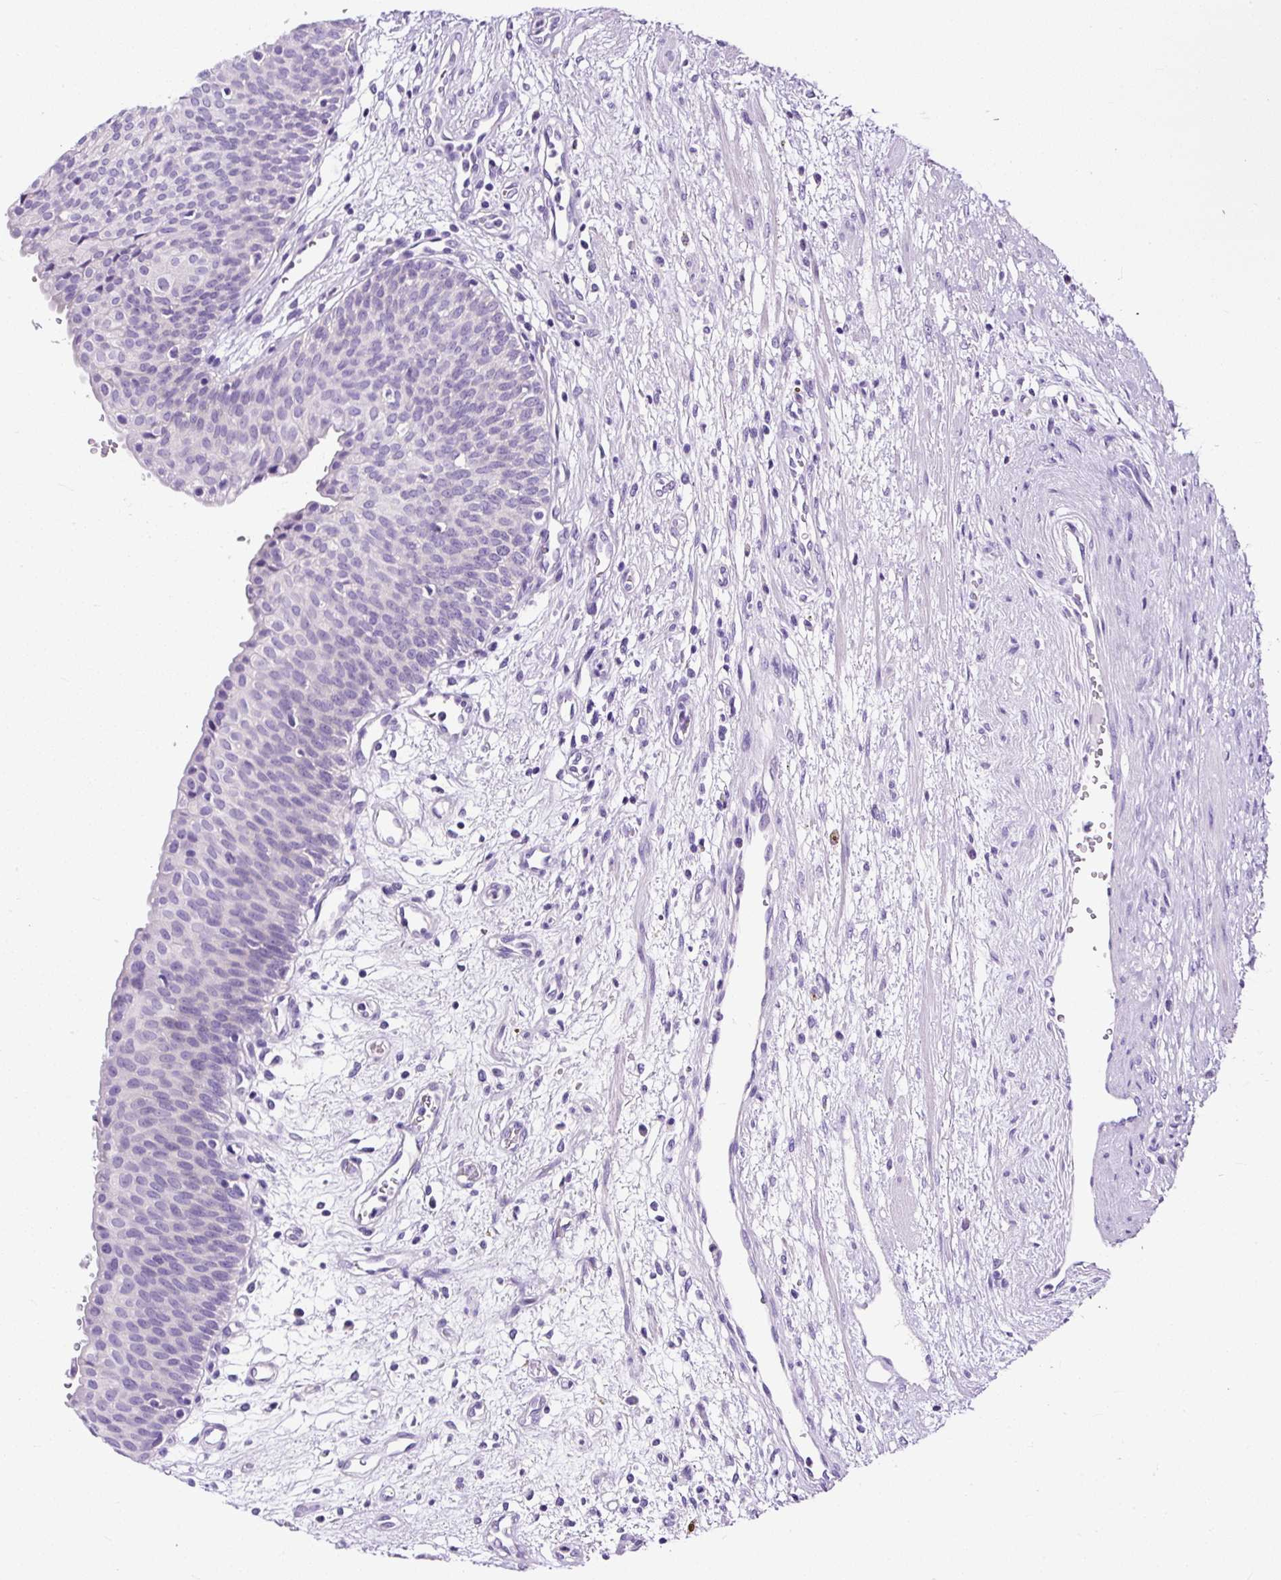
{"staining": {"intensity": "negative", "quantity": "none", "location": "none"}, "tissue": "urinary bladder", "cell_type": "Urothelial cells", "image_type": "normal", "snomed": [{"axis": "morphology", "description": "Normal tissue, NOS"}, {"axis": "topography", "description": "Urinary bladder"}], "caption": "IHC of normal human urinary bladder displays no expression in urothelial cells.", "gene": "STOX2", "patient": {"sex": "male", "age": 55}}